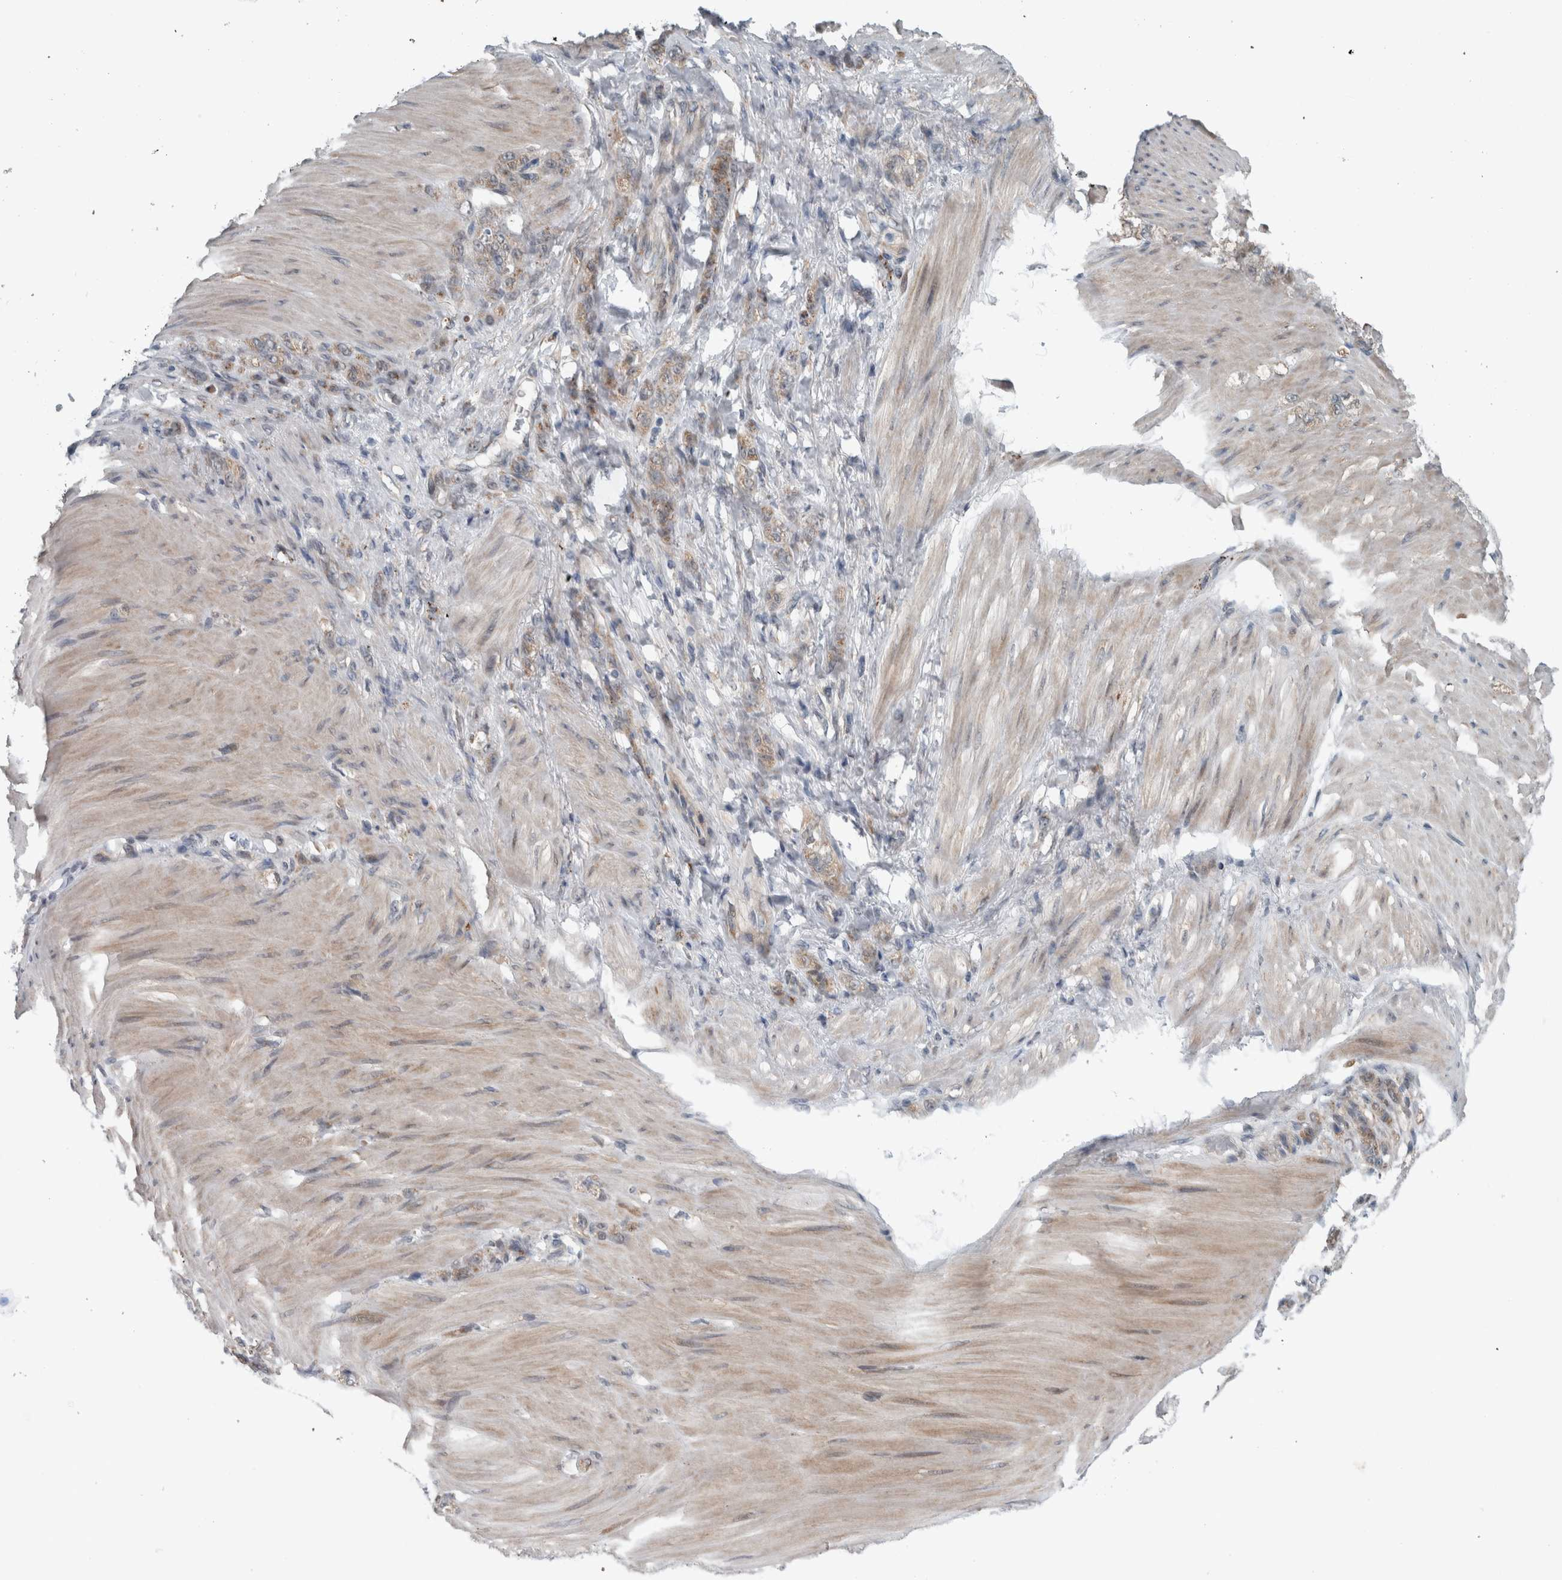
{"staining": {"intensity": "weak", "quantity": ">75%", "location": "cytoplasmic/membranous"}, "tissue": "stomach cancer", "cell_type": "Tumor cells", "image_type": "cancer", "snomed": [{"axis": "morphology", "description": "Normal tissue, NOS"}, {"axis": "morphology", "description": "Adenocarcinoma, NOS"}, {"axis": "topography", "description": "Stomach"}], "caption": "Human stomach cancer (adenocarcinoma) stained with a brown dye demonstrates weak cytoplasmic/membranous positive positivity in about >75% of tumor cells.", "gene": "GBA2", "patient": {"sex": "male", "age": 82}}